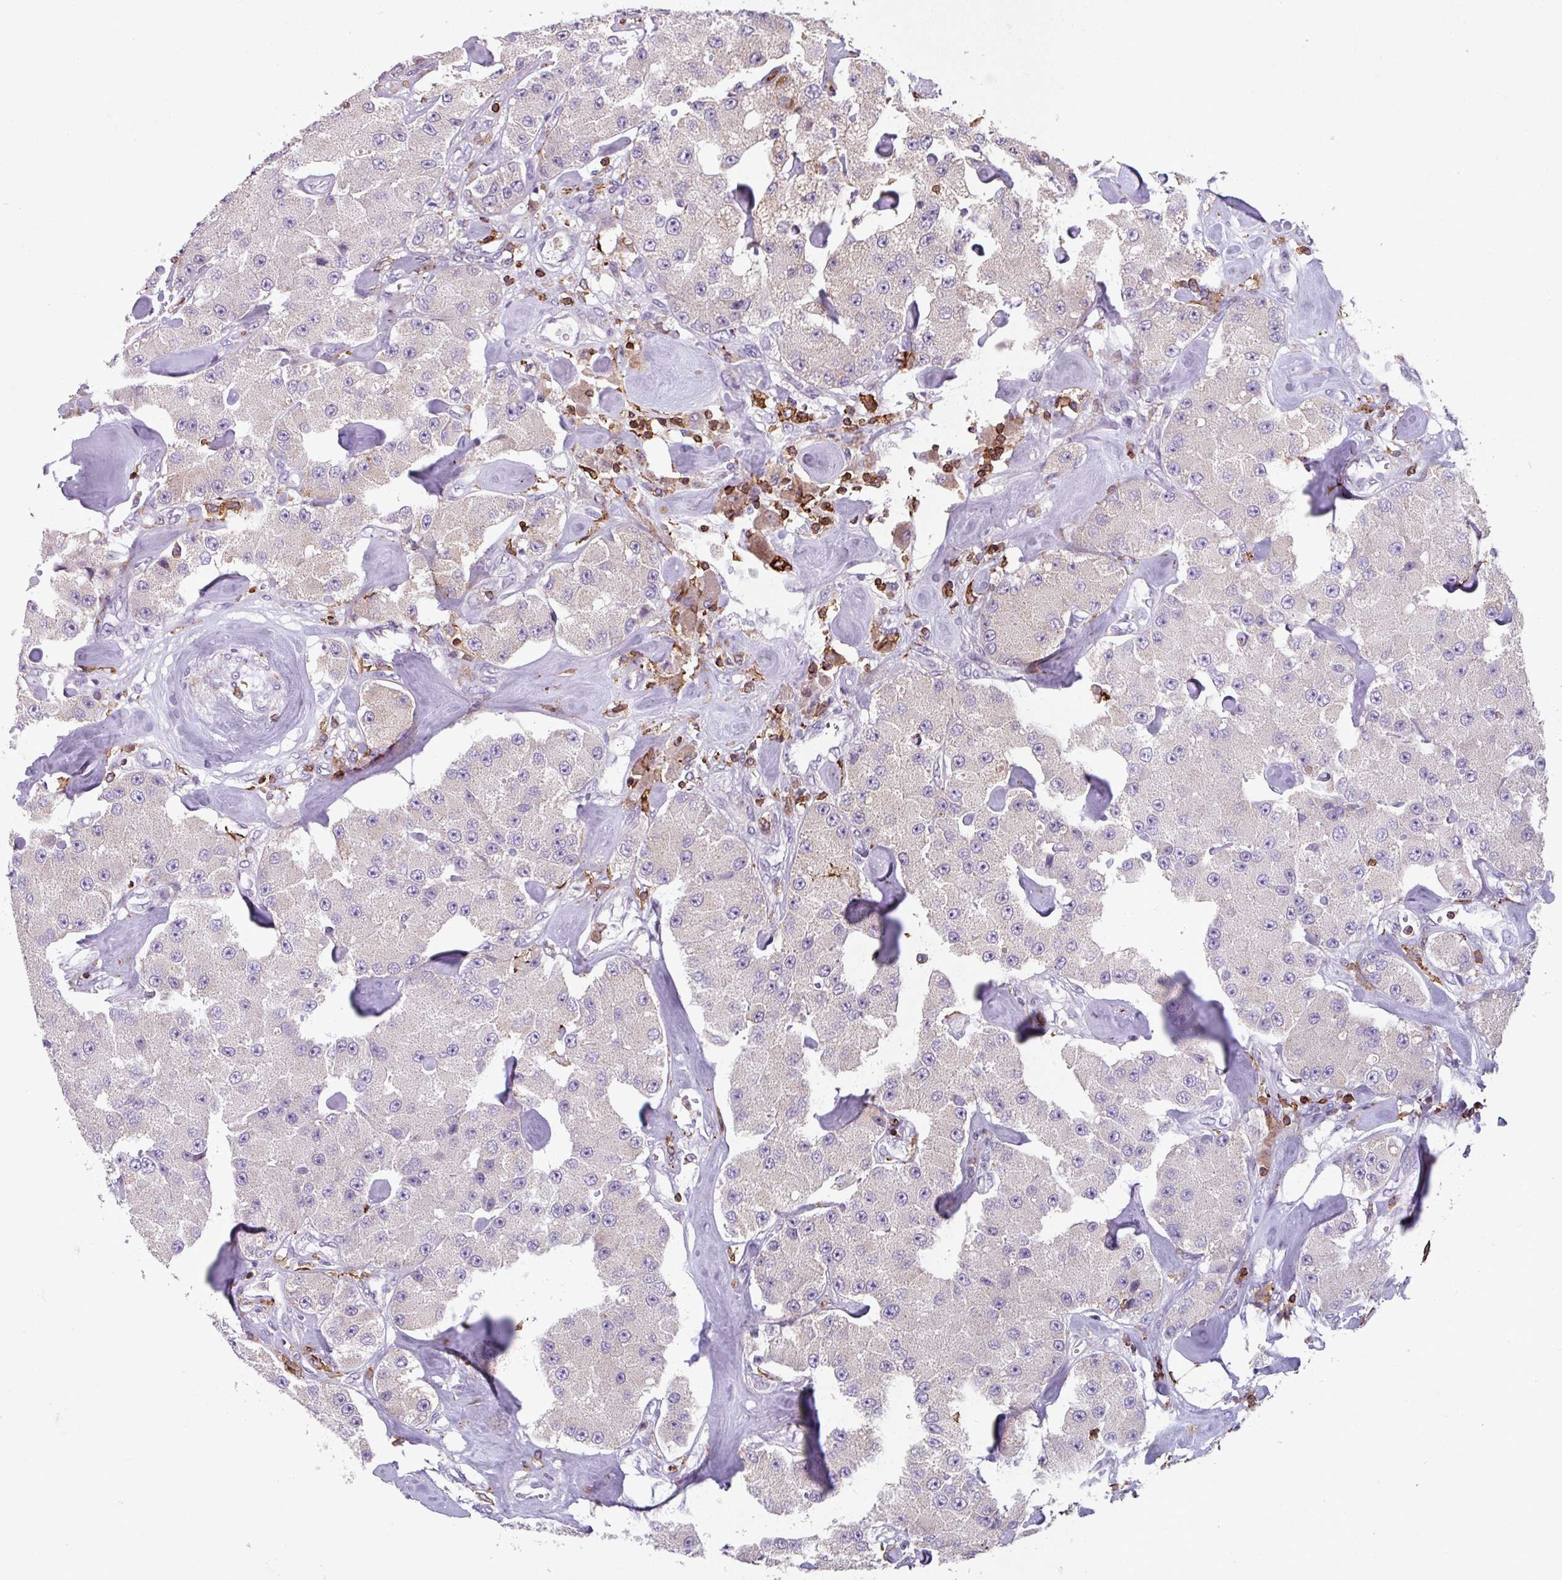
{"staining": {"intensity": "negative", "quantity": "none", "location": "none"}, "tissue": "carcinoid", "cell_type": "Tumor cells", "image_type": "cancer", "snomed": [{"axis": "morphology", "description": "Carcinoid, malignant, NOS"}, {"axis": "topography", "description": "Pancreas"}], "caption": "Carcinoid was stained to show a protein in brown. There is no significant staining in tumor cells.", "gene": "NEDD9", "patient": {"sex": "male", "age": 41}}